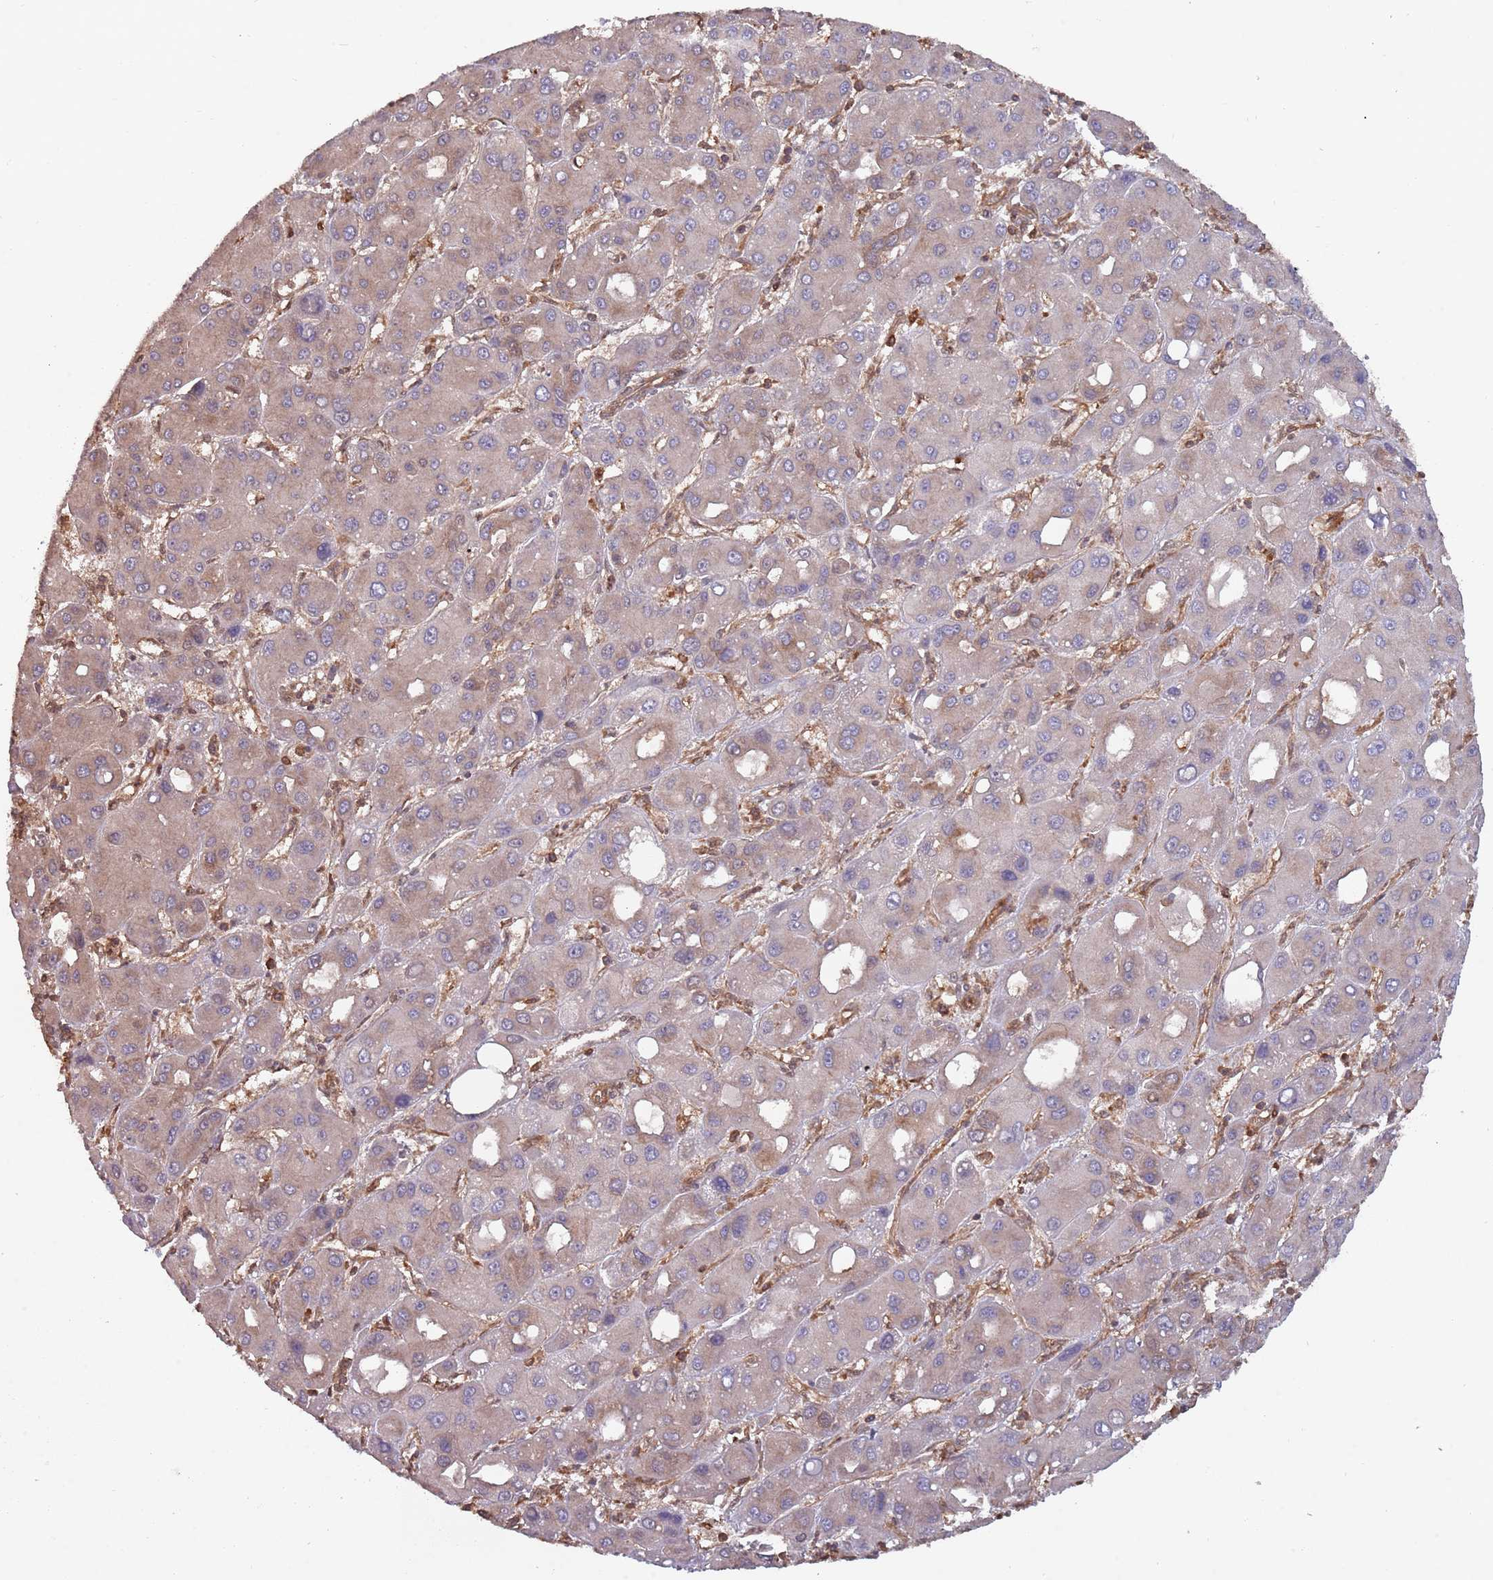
{"staining": {"intensity": "weak", "quantity": "<25%", "location": "cytoplasmic/membranous"}, "tissue": "liver cancer", "cell_type": "Tumor cells", "image_type": "cancer", "snomed": [{"axis": "morphology", "description": "Carcinoma, Hepatocellular, NOS"}, {"axis": "topography", "description": "Liver"}], "caption": "The histopathology image demonstrates no significant expression in tumor cells of liver hepatocellular carcinoma.", "gene": "COG4", "patient": {"sex": "male", "age": 55}}